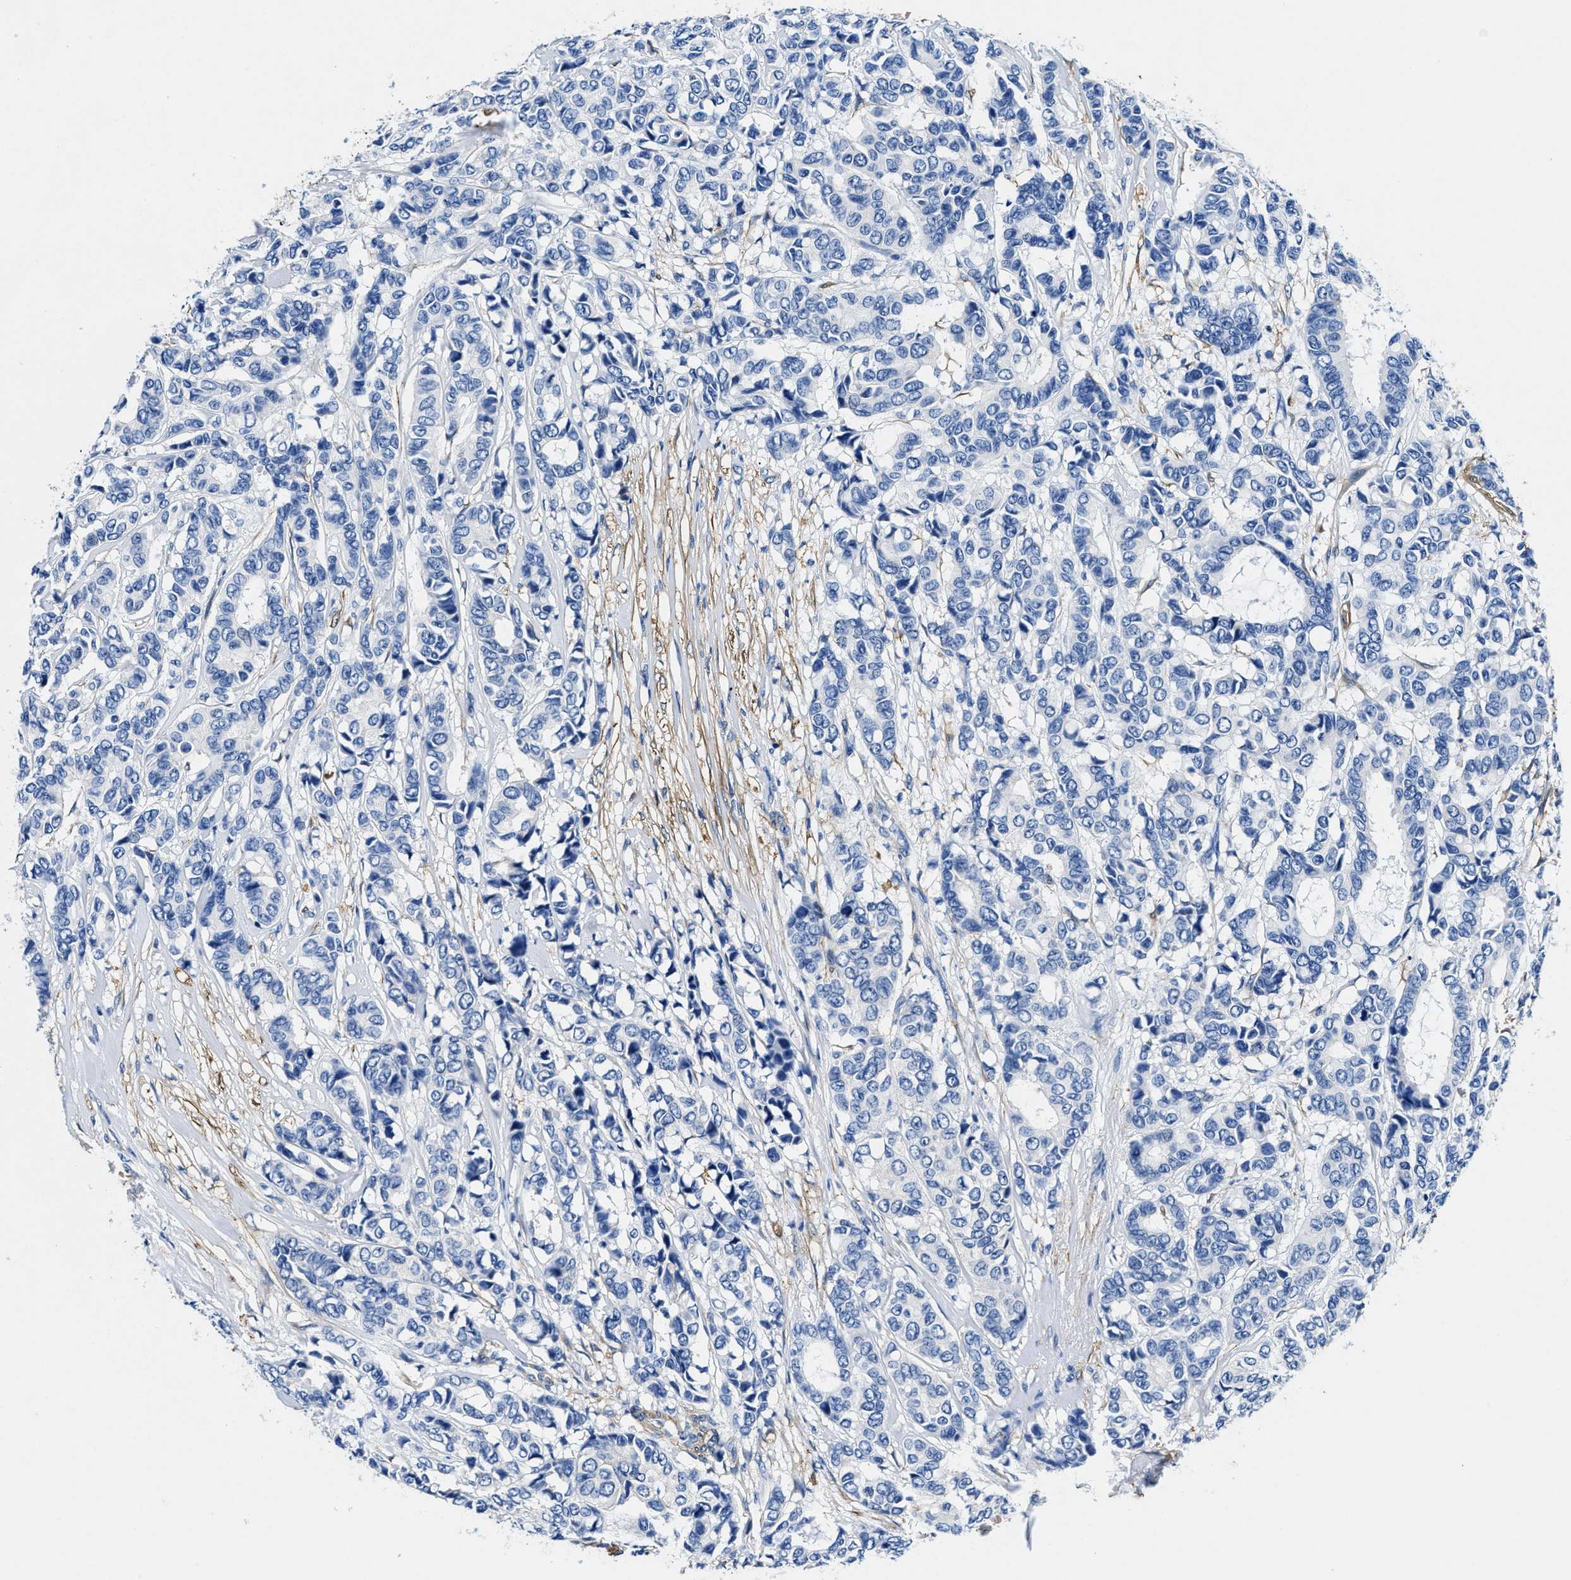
{"staining": {"intensity": "negative", "quantity": "none", "location": "none"}, "tissue": "breast cancer", "cell_type": "Tumor cells", "image_type": "cancer", "snomed": [{"axis": "morphology", "description": "Duct carcinoma"}, {"axis": "topography", "description": "Breast"}], "caption": "Tumor cells show no significant staining in breast cancer.", "gene": "TEX261", "patient": {"sex": "female", "age": 87}}